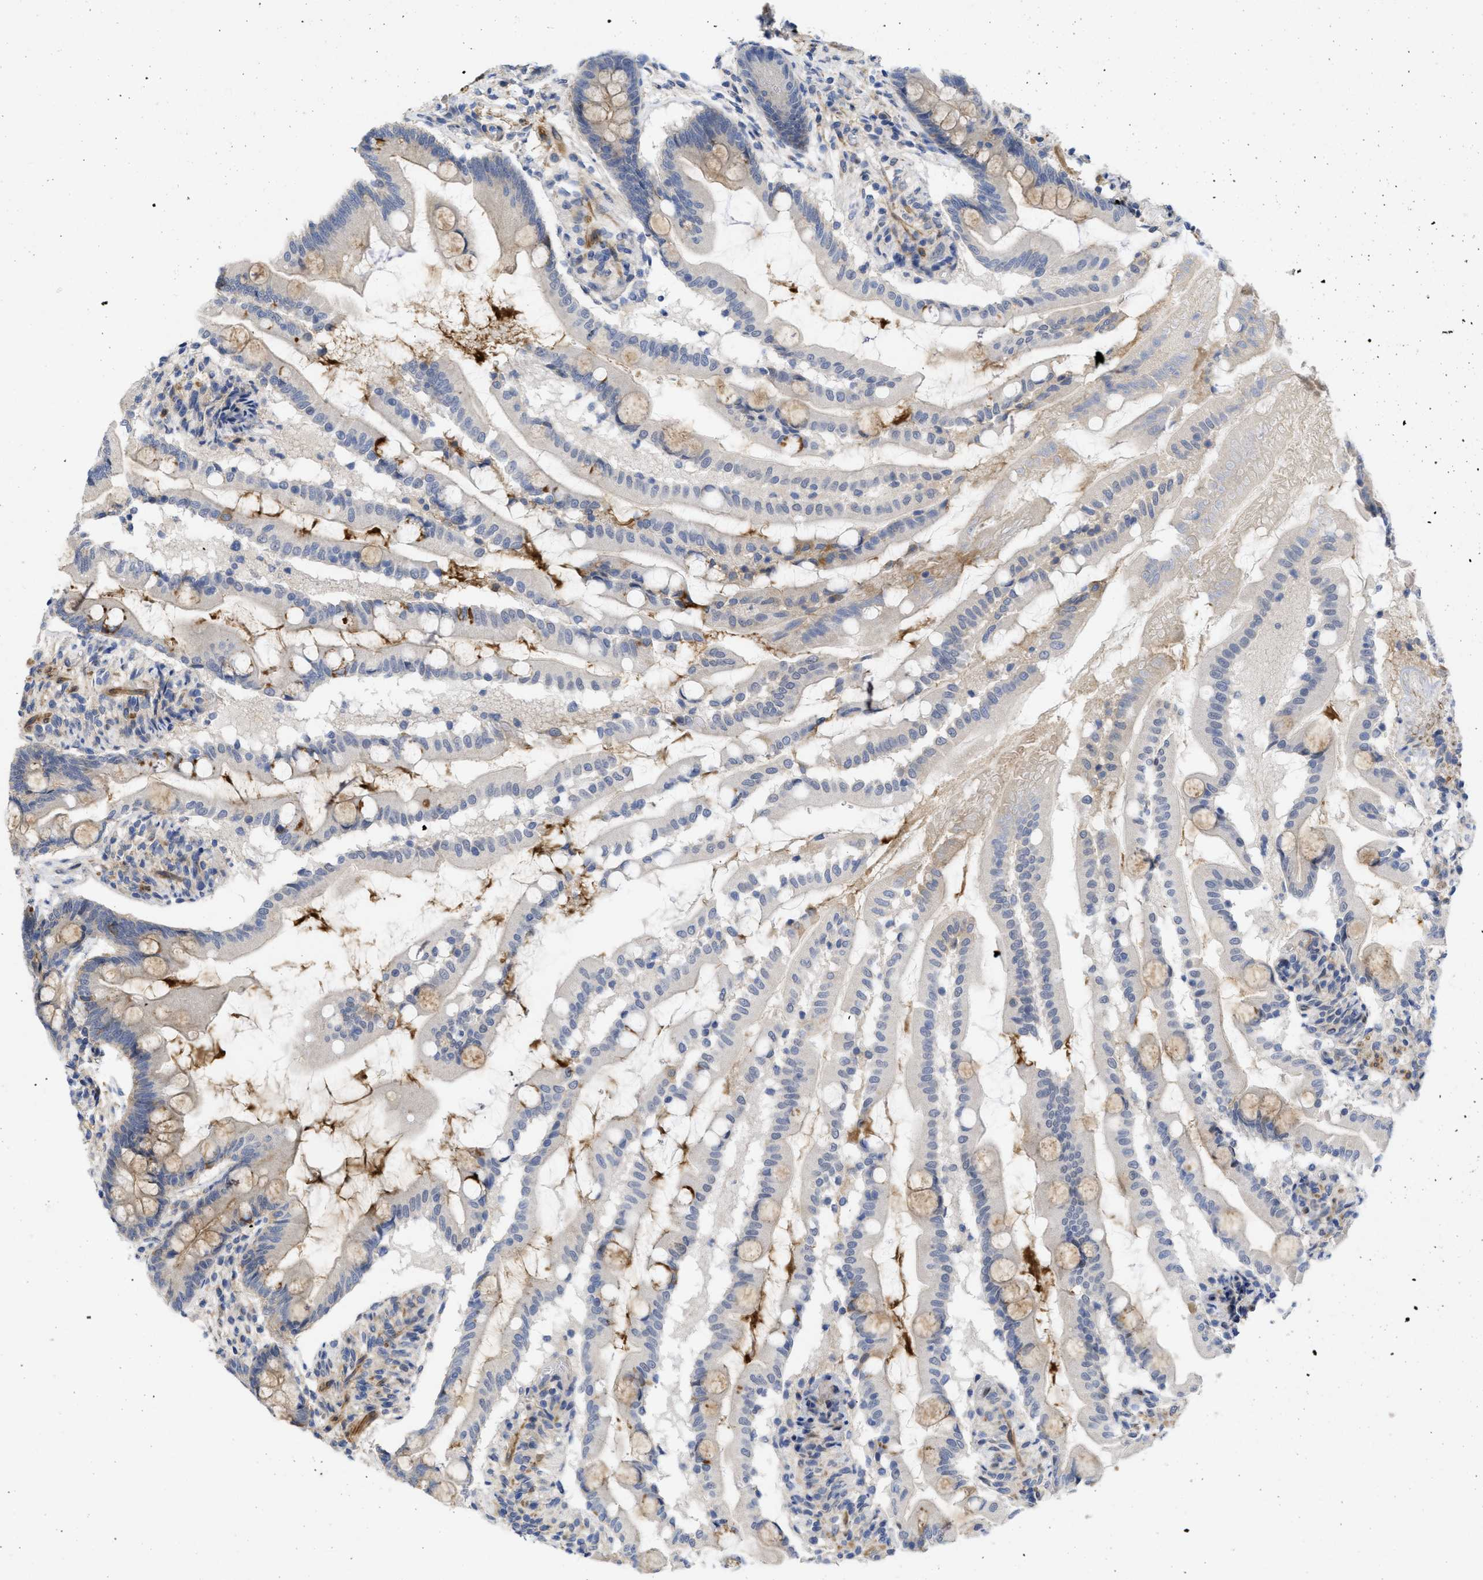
{"staining": {"intensity": "moderate", "quantity": "25%-75%", "location": "cytoplasmic/membranous"}, "tissue": "small intestine", "cell_type": "Glandular cells", "image_type": "normal", "snomed": [{"axis": "morphology", "description": "Normal tissue, NOS"}, {"axis": "topography", "description": "Small intestine"}], "caption": "High-power microscopy captured an IHC histopathology image of benign small intestine, revealing moderate cytoplasmic/membranous expression in approximately 25%-75% of glandular cells.", "gene": "ARHGEF26", "patient": {"sex": "female", "age": 56}}